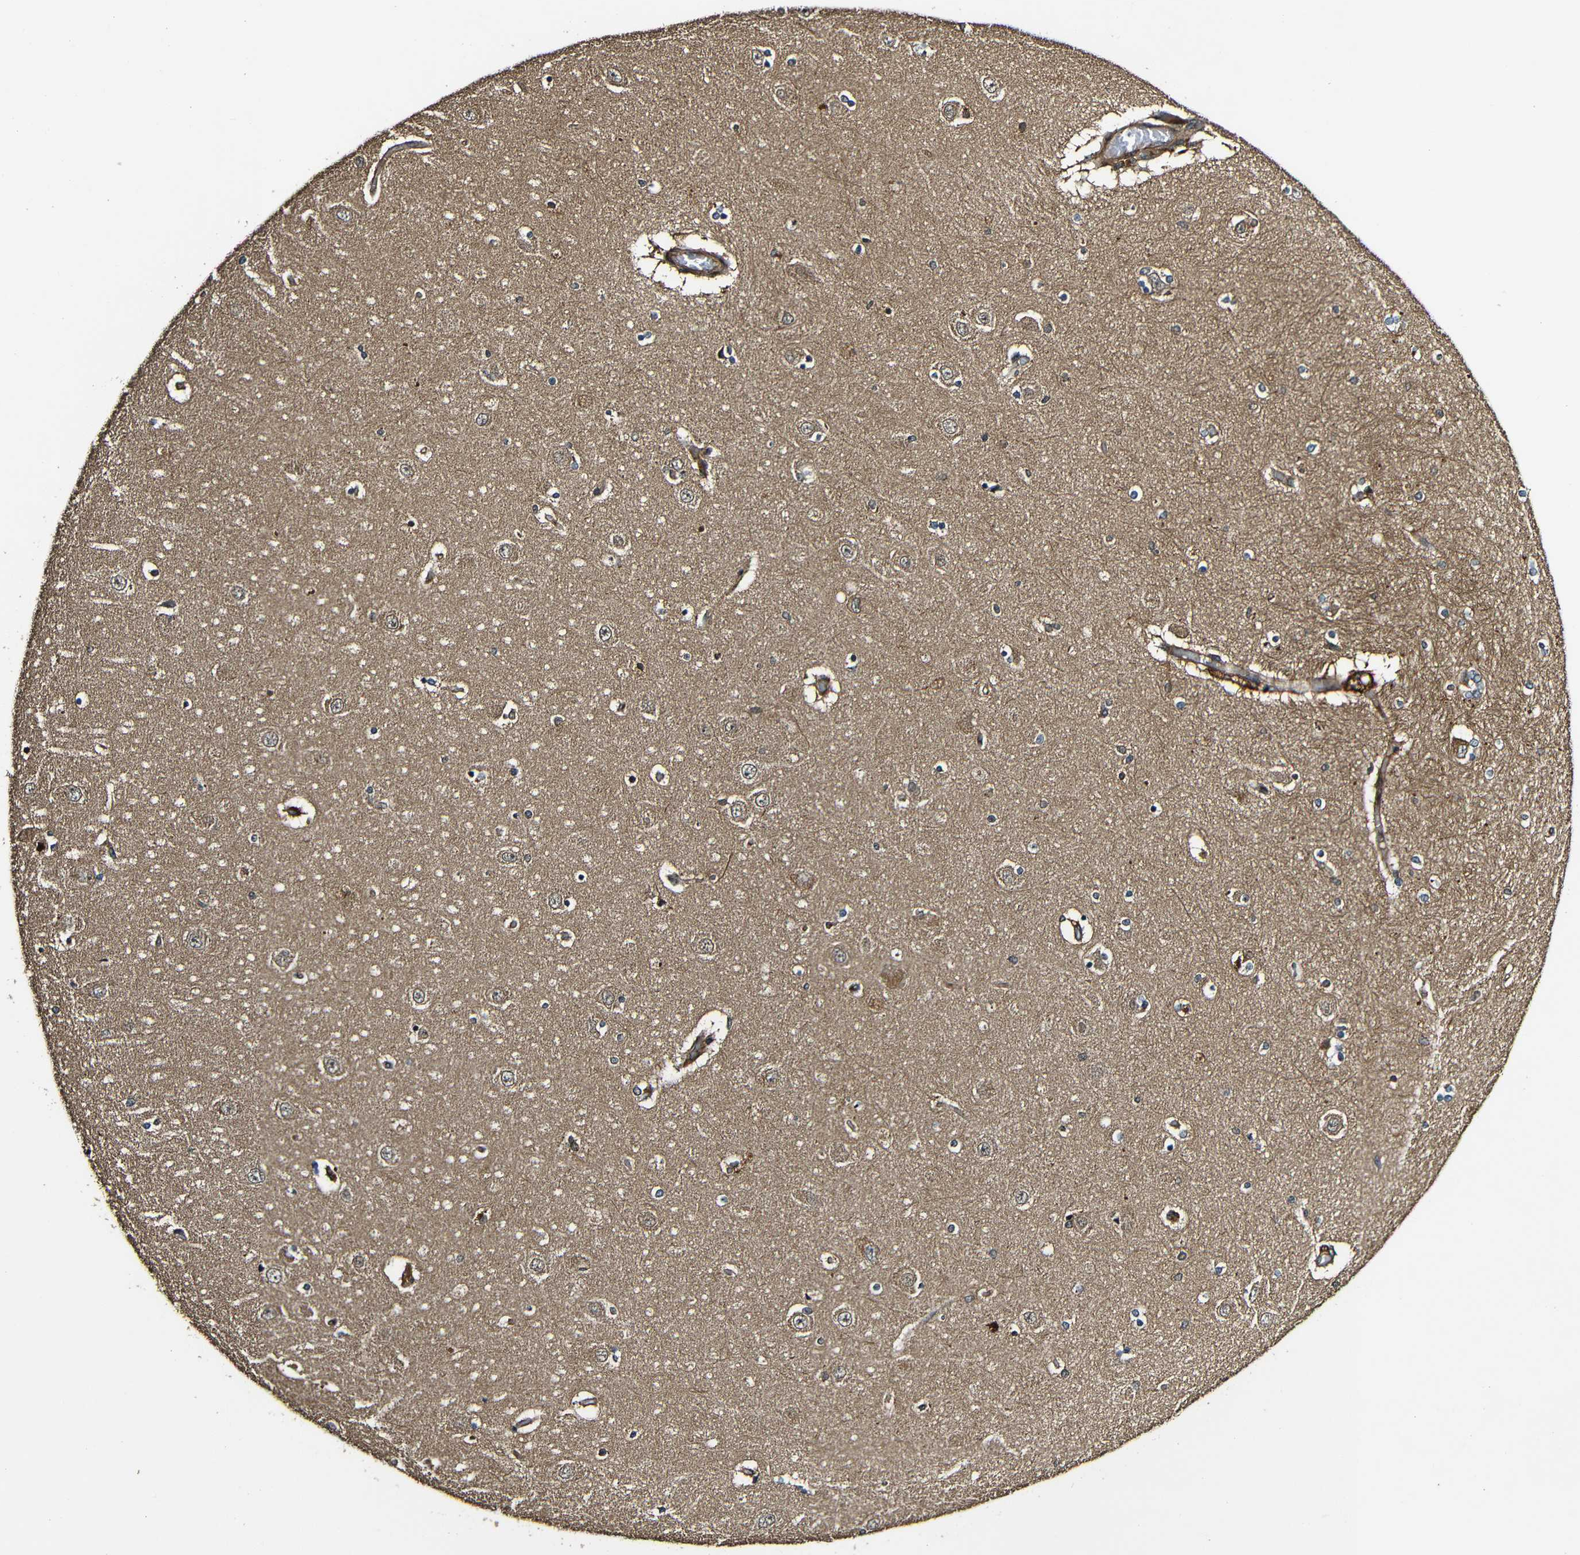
{"staining": {"intensity": "moderate", "quantity": "25%-75%", "location": "cytoplasmic/membranous"}, "tissue": "hippocampus", "cell_type": "Glial cells", "image_type": "normal", "snomed": [{"axis": "morphology", "description": "Normal tissue, NOS"}, {"axis": "topography", "description": "Hippocampus"}], "caption": "Protein expression analysis of normal hippocampus demonstrates moderate cytoplasmic/membranous positivity in approximately 25%-75% of glial cells.", "gene": "CASP8", "patient": {"sex": "female", "age": 54}}